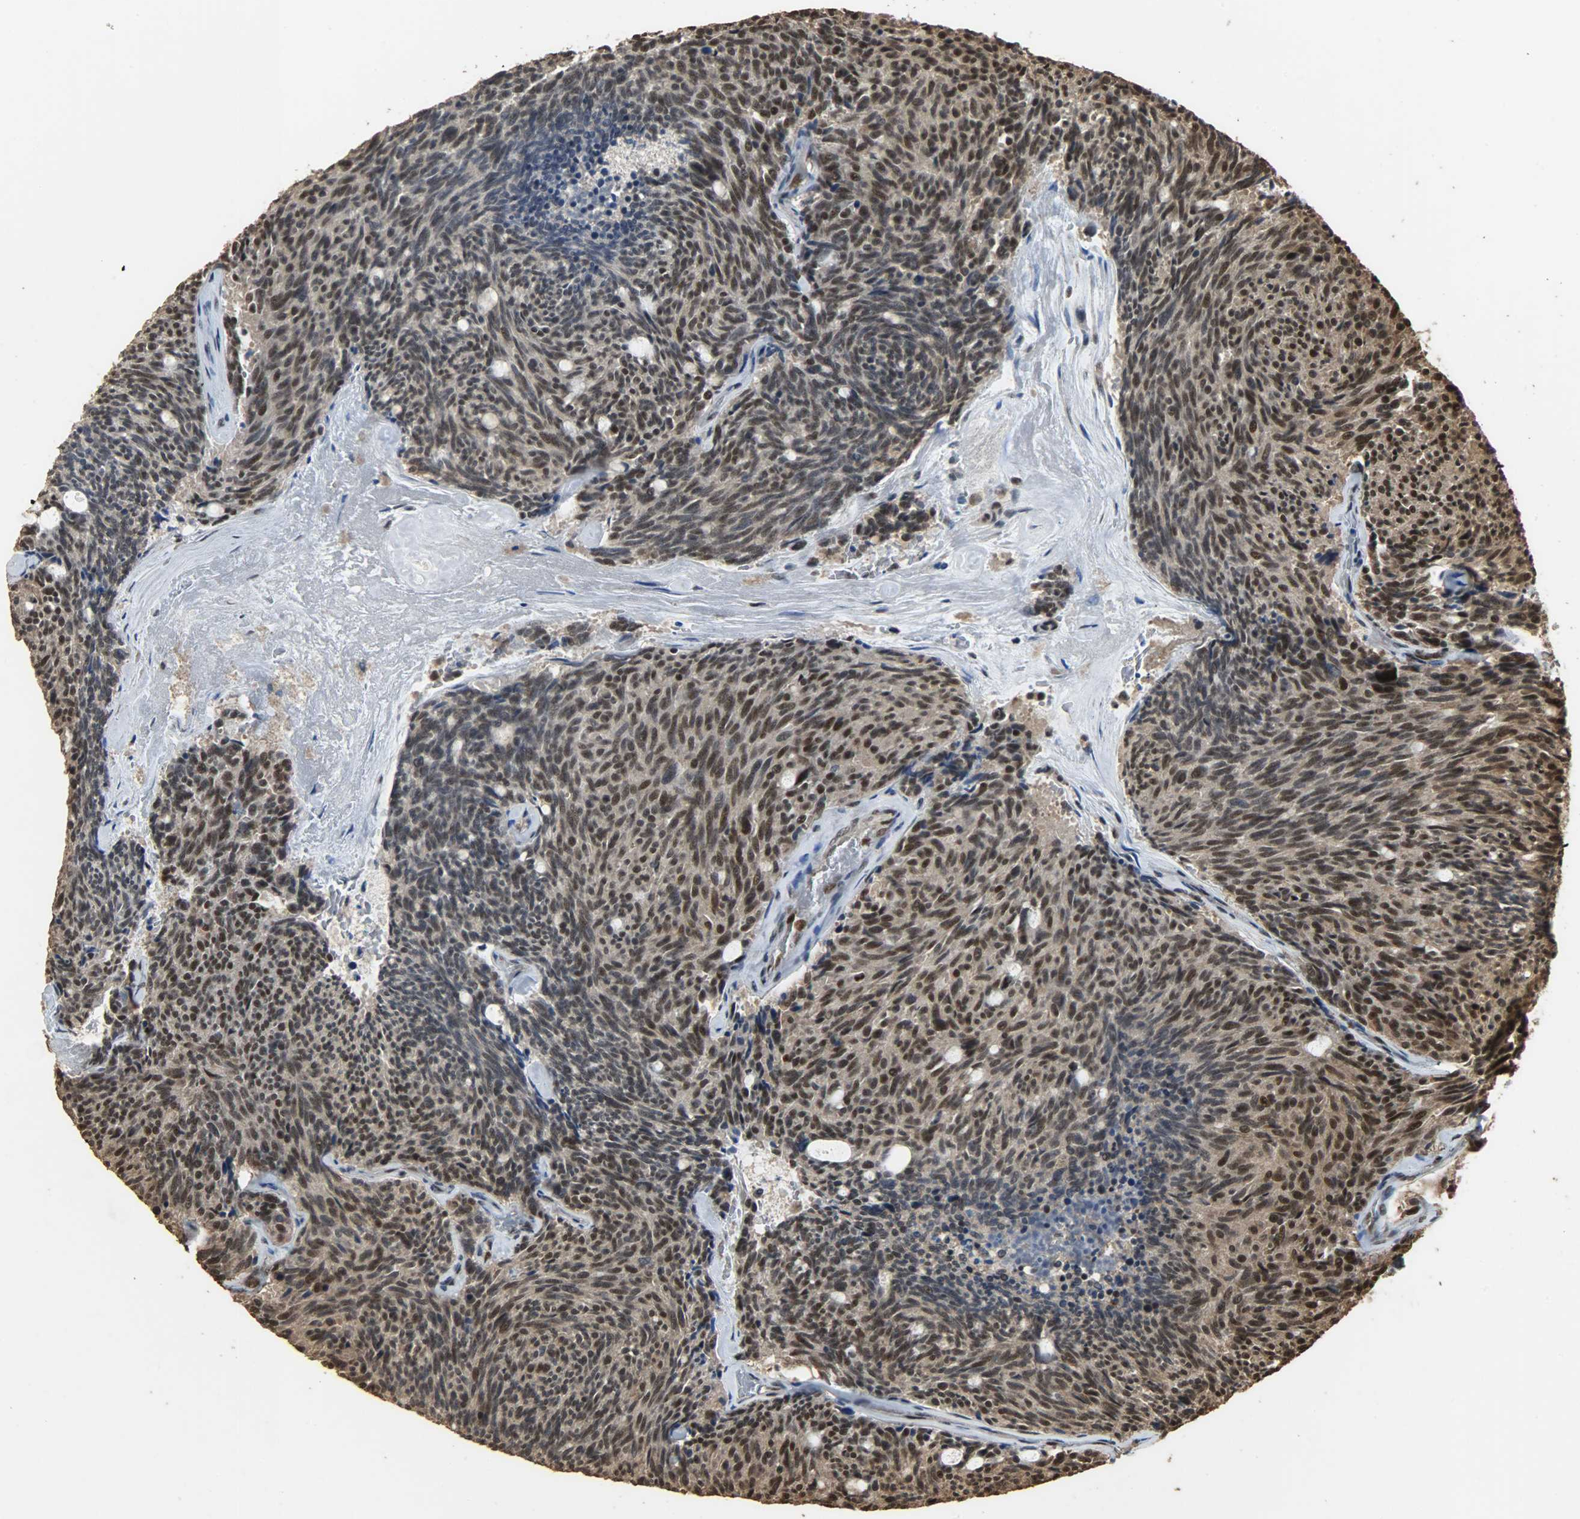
{"staining": {"intensity": "moderate", "quantity": ">75%", "location": "cytoplasmic/membranous,nuclear"}, "tissue": "carcinoid", "cell_type": "Tumor cells", "image_type": "cancer", "snomed": [{"axis": "morphology", "description": "Carcinoid, malignant, NOS"}, {"axis": "topography", "description": "Pancreas"}], "caption": "A micrograph of human carcinoid stained for a protein displays moderate cytoplasmic/membranous and nuclear brown staining in tumor cells. The protein of interest is stained brown, and the nuclei are stained in blue (DAB IHC with brightfield microscopy, high magnification).", "gene": "CCNT2", "patient": {"sex": "female", "age": 54}}